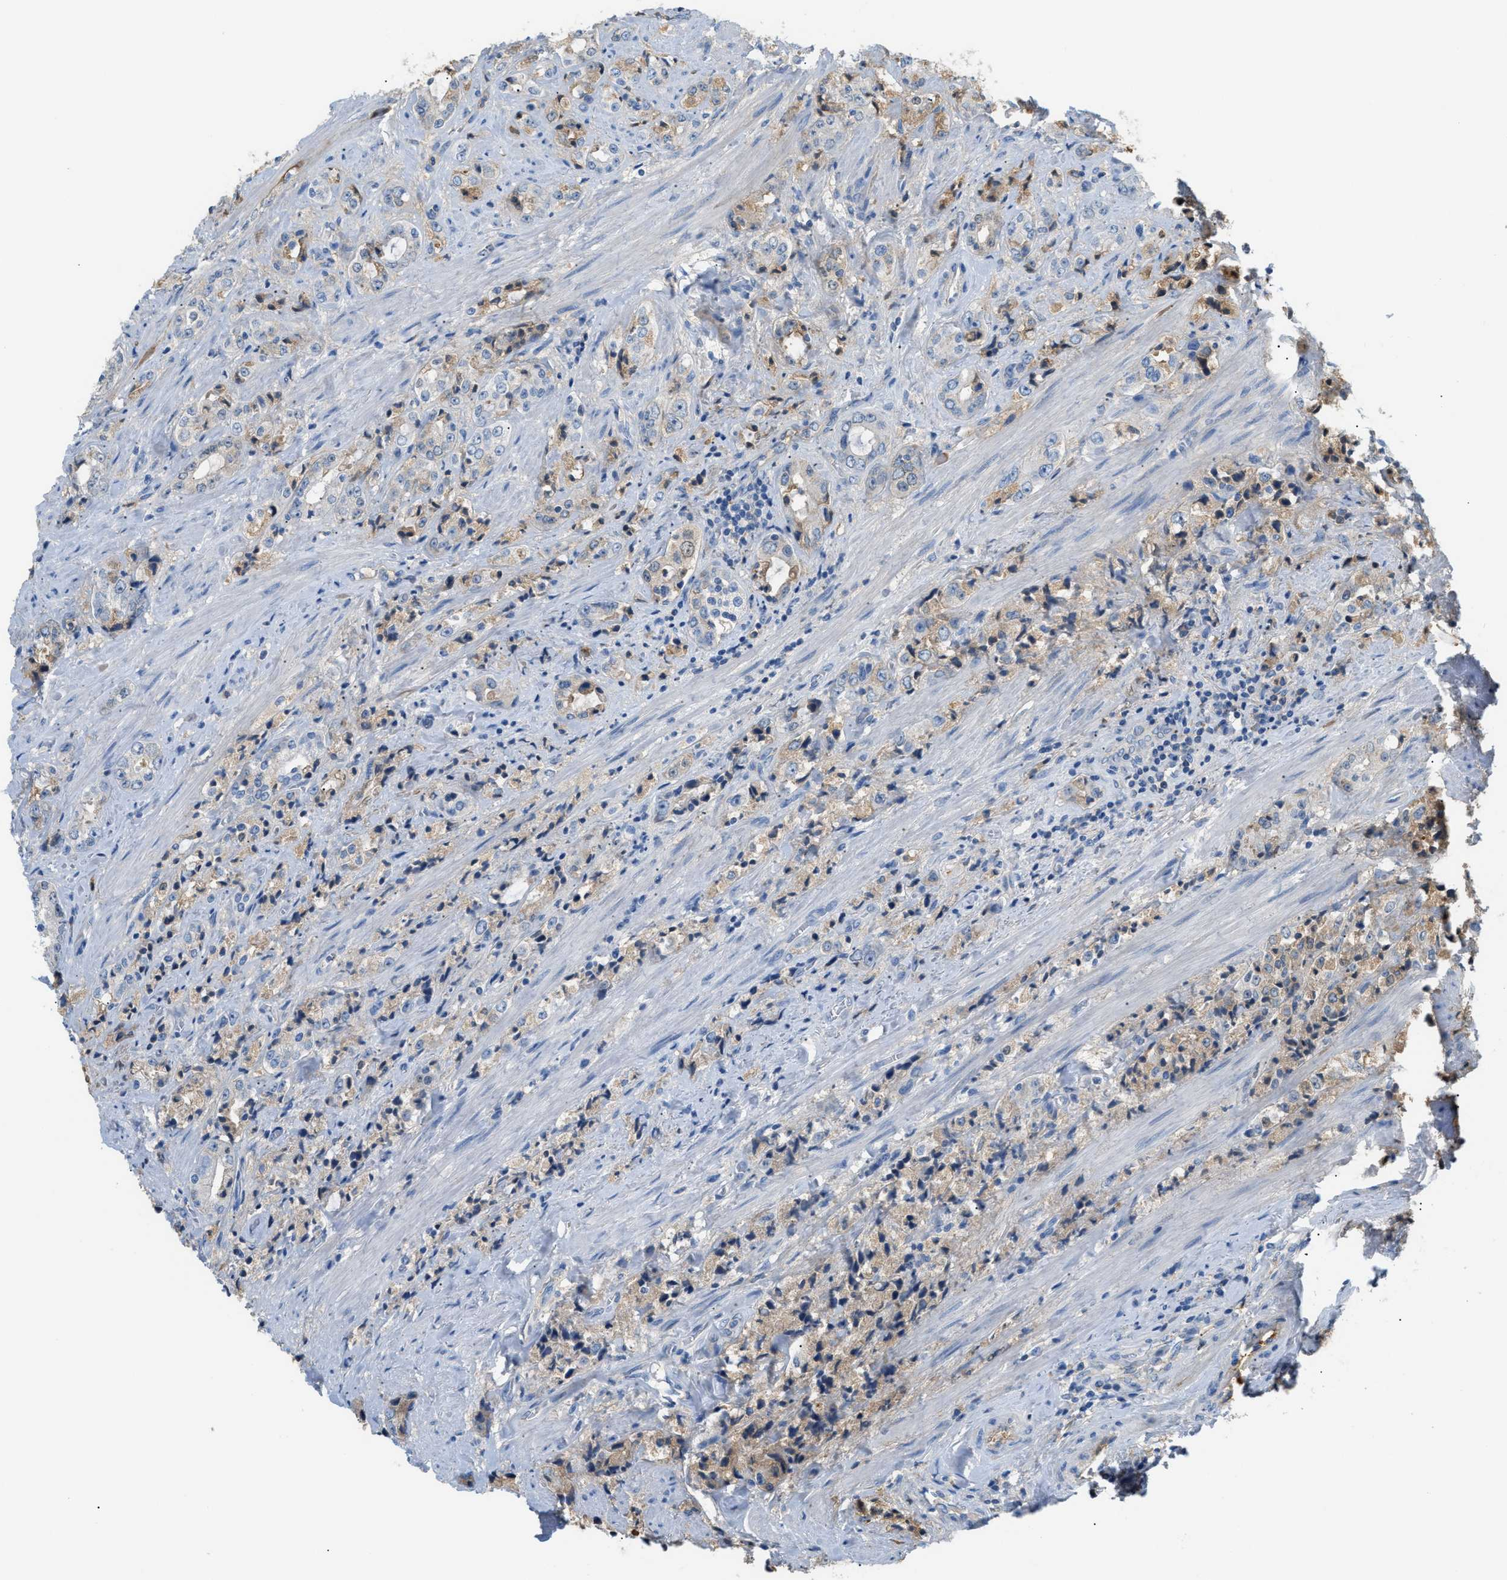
{"staining": {"intensity": "weak", "quantity": "25%-75%", "location": "cytoplasmic/membranous"}, "tissue": "prostate cancer", "cell_type": "Tumor cells", "image_type": "cancer", "snomed": [{"axis": "morphology", "description": "Adenocarcinoma, High grade"}, {"axis": "topography", "description": "Prostate"}], "caption": "An IHC histopathology image of neoplastic tissue is shown. Protein staining in brown labels weak cytoplasmic/membranous positivity in prostate cancer within tumor cells. The protein of interest is stained brown, and the nuclei are stained in blue (DAB (3,3'-diaminobenzidine) IHC with brightfield microscopy, high magnification).", "gene": "CFI", "patient": {"sex": "male", "age": 61}}